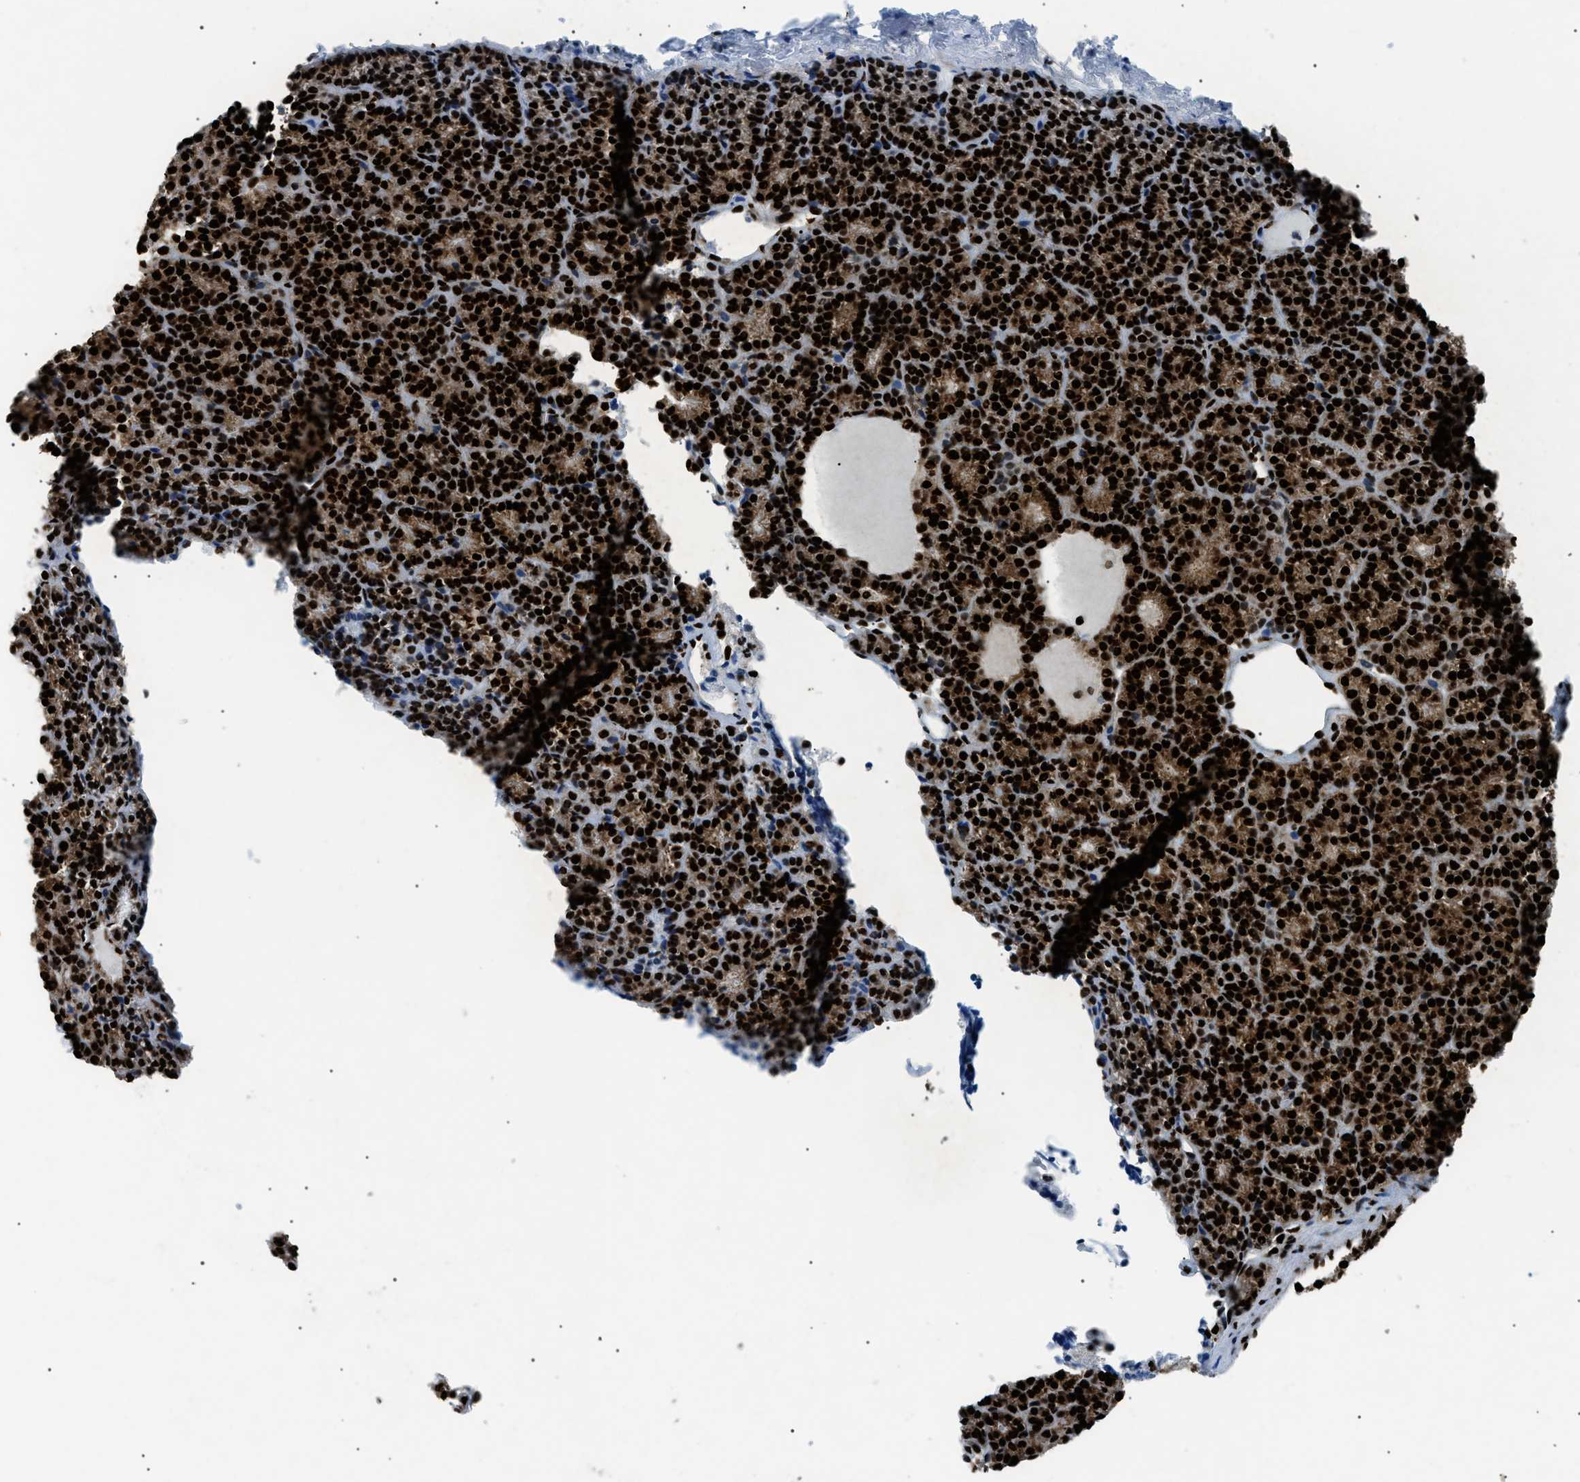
{"staining": {"intensity": "strong", "quantity": ">75%", "location": "nuclear"}, "tissue": "parathyroid gland", "cell_type": "Glandular cells", "image_type": "normal", "snomed": [{"axis": "morphology", "description": "Normal tissue, NOS"}, {"axis": "morphology", "description": "Adenoma, NOS"}, {"axis": "topography", "description": "Parathyroid gland"}], "caption": "Immunohistochemical staining of normal human parathyroid gland shows high levels of strong nuclear expression in approximately >75% of glandular cells.", "gene": "HNRNPK", "patient": {"sex": "female", "age": 64}}